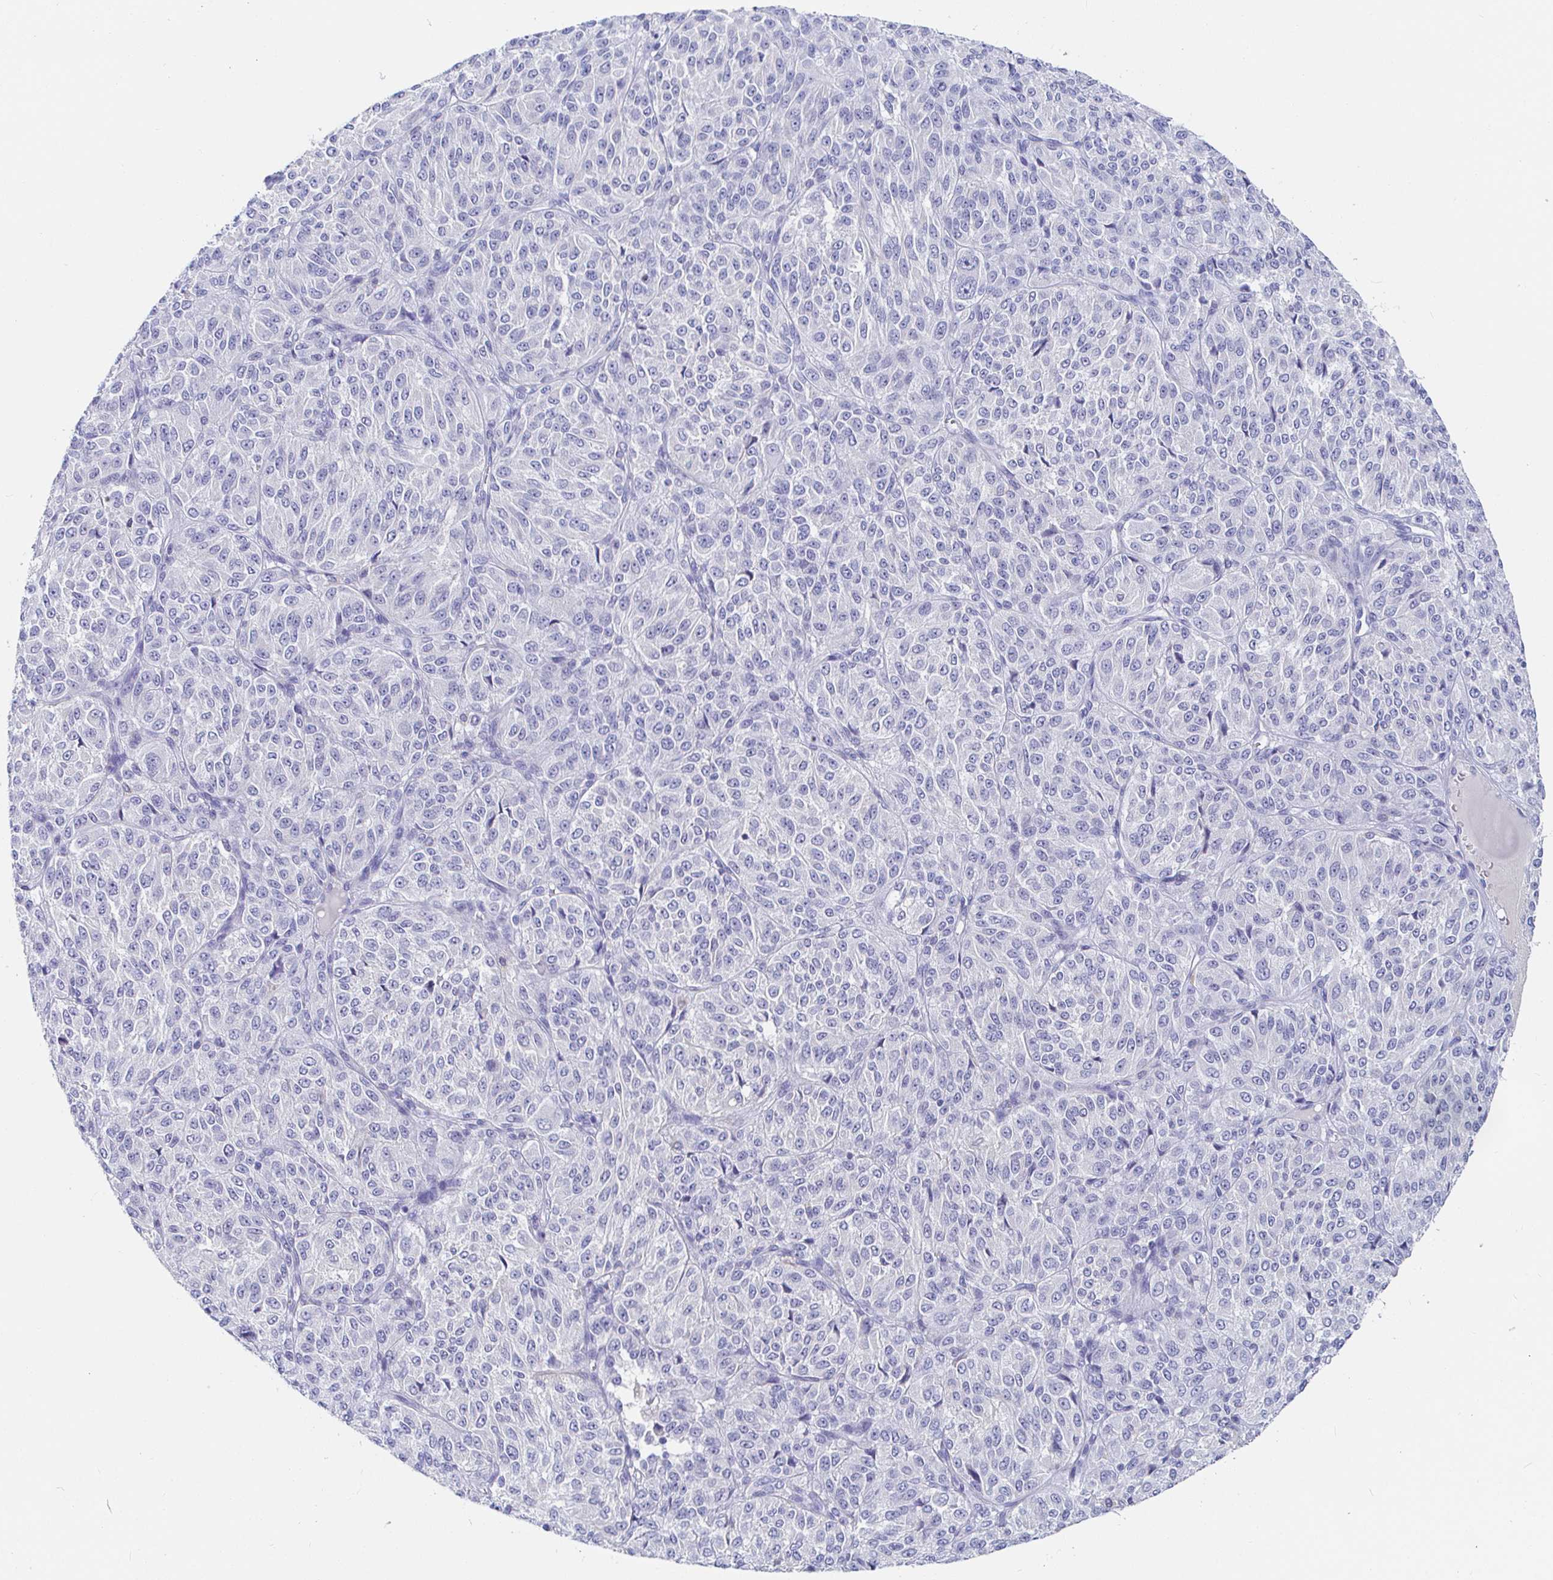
{"staining": {"intensity": "negative", "quantity": "none", "location": "none"}, "tissue": "melanoma", "cell_type": "Tumor cells", "image_type": "cancer", "snomed": [{"axis": "morphology", "description": "Malignant melanoma, Metastatic site"}, {"axis": "topography", "description": "Brain"}], "caption": "The histopathology image displays no staining of tumor cells in melanoma. (DAB (3,3'-diaminobenzidine) IHC visualized using brightfield microscopy, high magnification).", "gene": "PDE6B", "patient": {"sex": "female", "age": 56}}